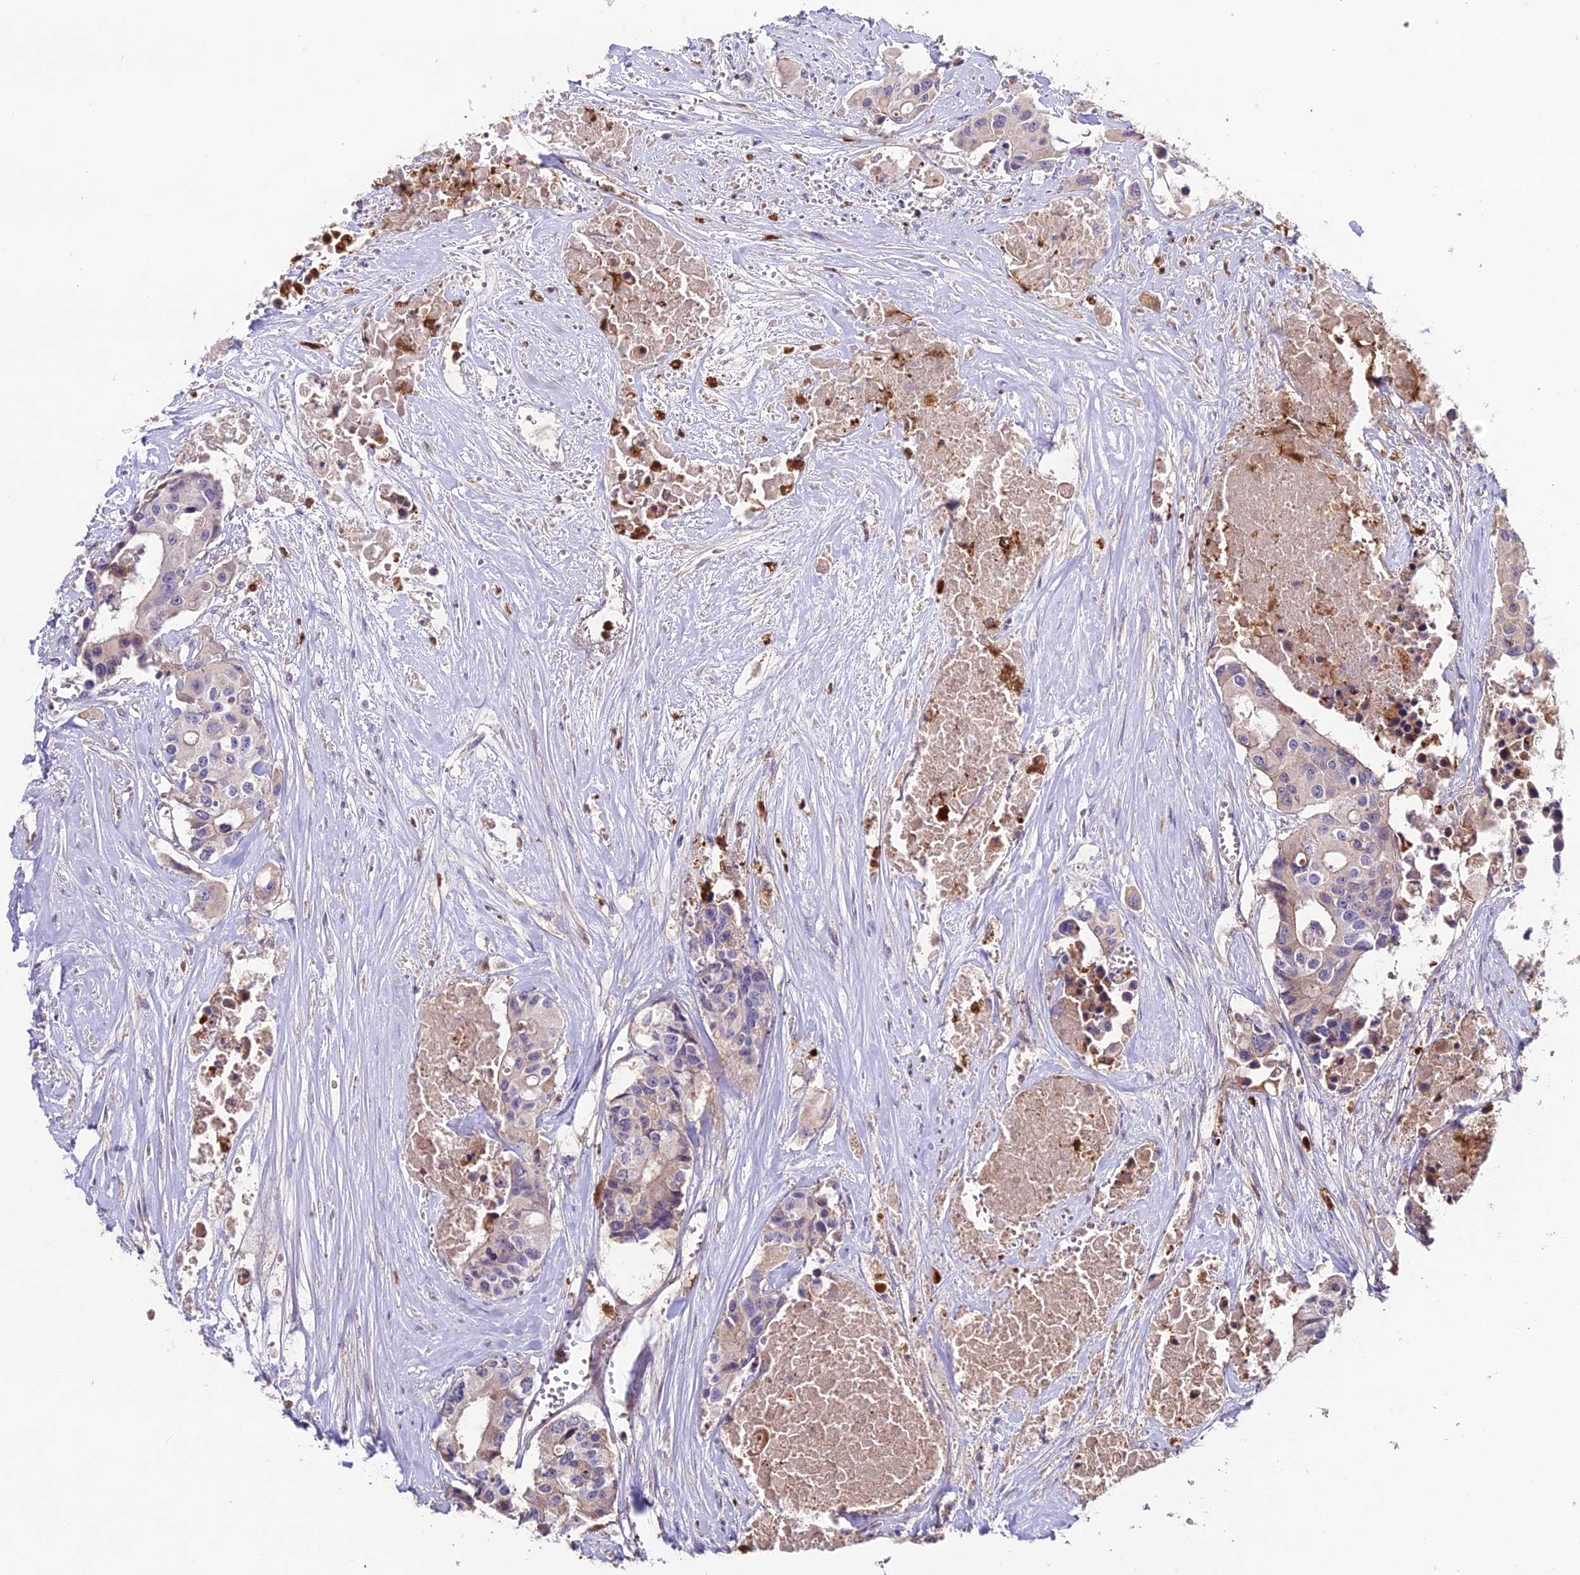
{"staining": {"intensity": "weak", "quantity": "<25%", "location": "cytoplasmic/membranous"}, "tissue": "colorectal cancer", "cell_type": "Tumor cells", "image_type": "cancer", "snomed": [{"axis": "morphology", "description": "Adenocarcinoma, NOS"}, {"axis": "topography", "description": "Colon"}], "caption": "Colorectal cancer was stained to show a protein in brown. There is no significant positivity in tumor cells.", "gene": "EID2", "patient": {"sex": "male", "age": 77}}